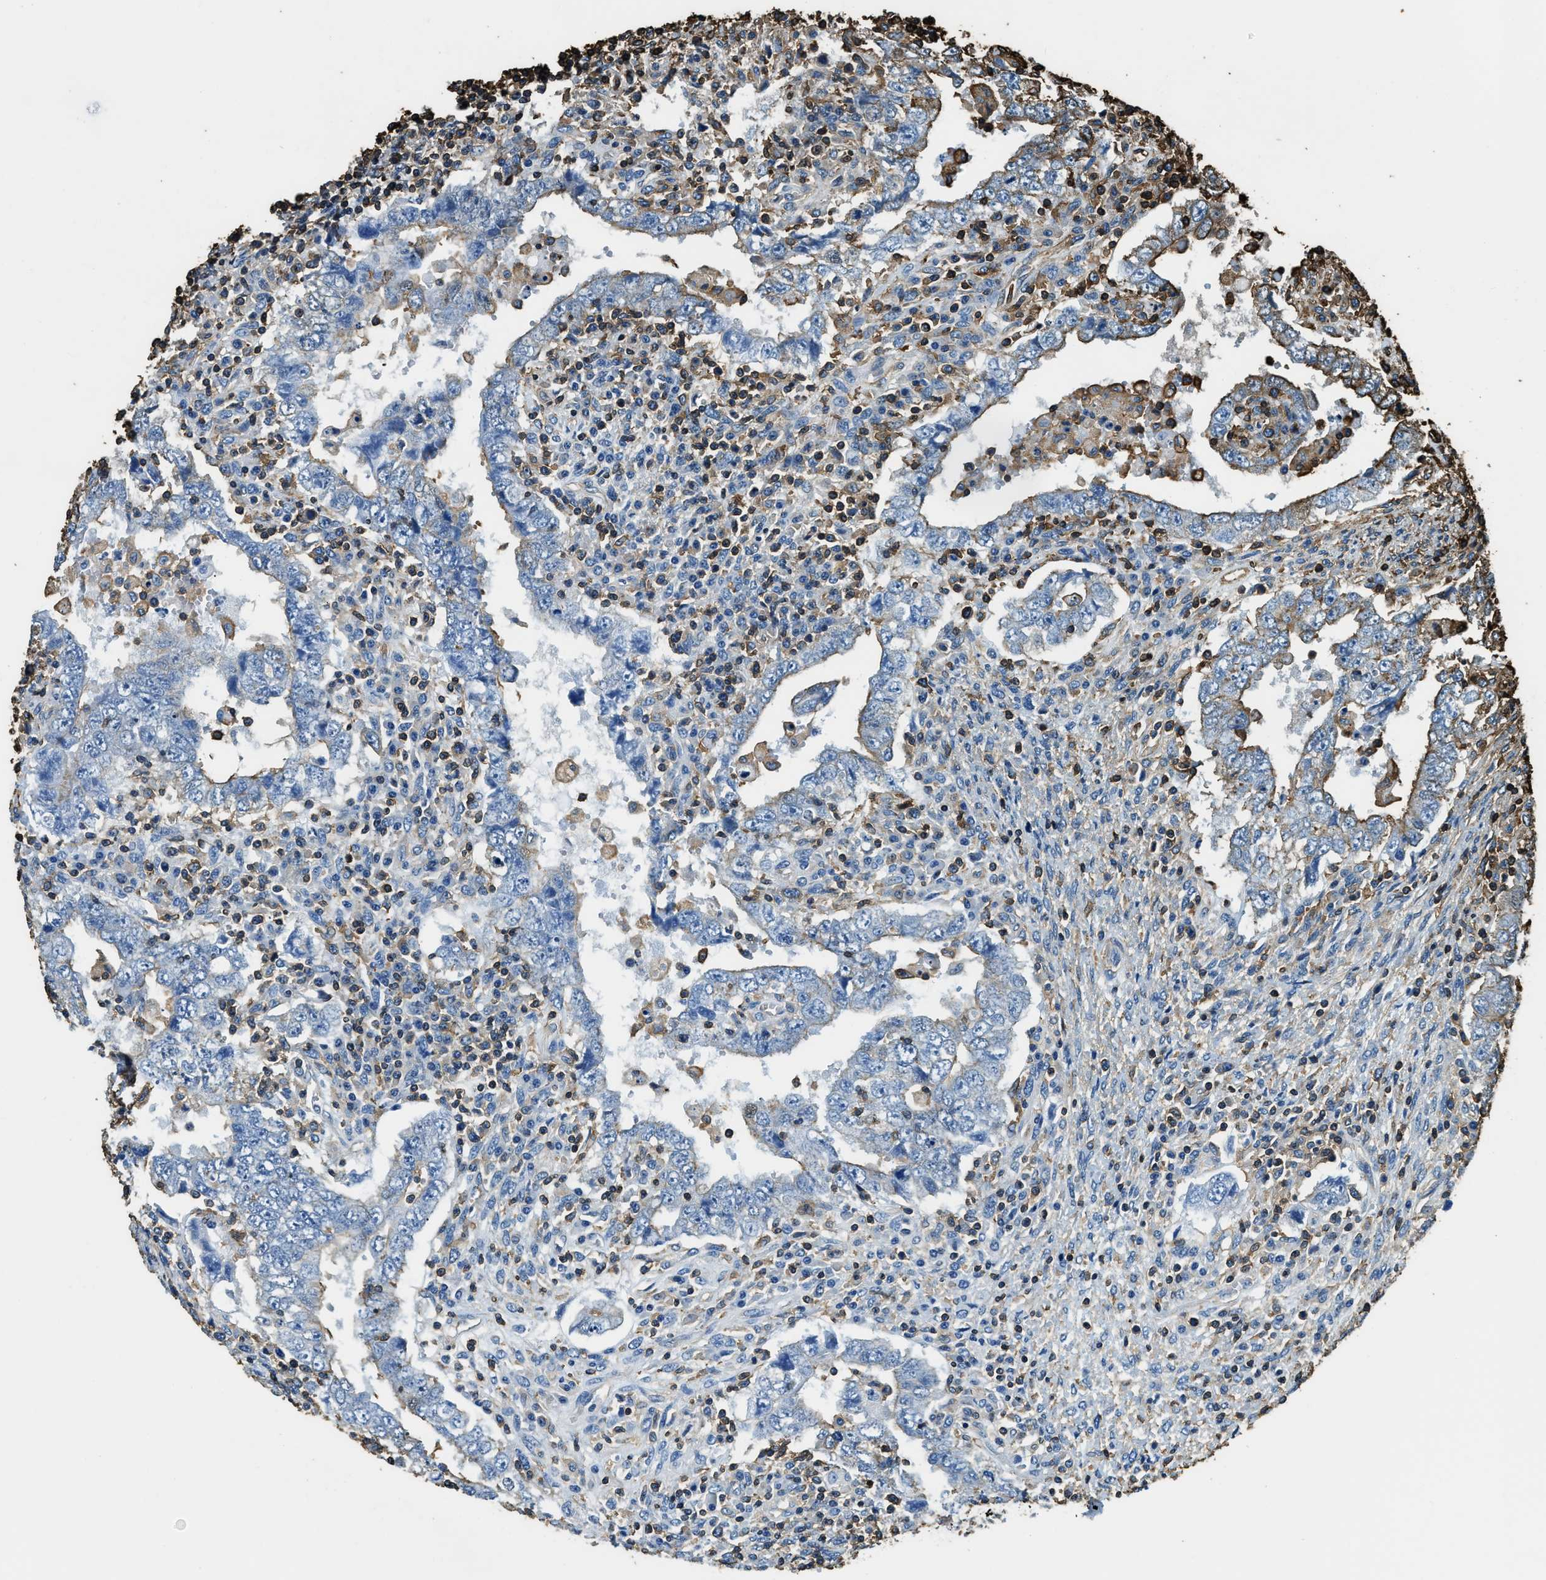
{"staining": {"intensity": "moderate", "quantity": "<25%", "location": "cytoplasmic/membranous"}, "tissue": "testis cancer", "cell_type": "Tumor cells", "image_type": "cancer", "snomed": [{"axis": "morphology", "description": "Carcinoma, Embryonal, NOS"}, {"axis": "topography", "description": "Testis"}], "caption": "Moderate cytoplasmic/membranous positivity for a protein is seen in approximately <25% of tumor cells of testis embryonal carcinoma using IHC.", "gene": "ACCS", "patient": {"sex": "male", "age": 26}}